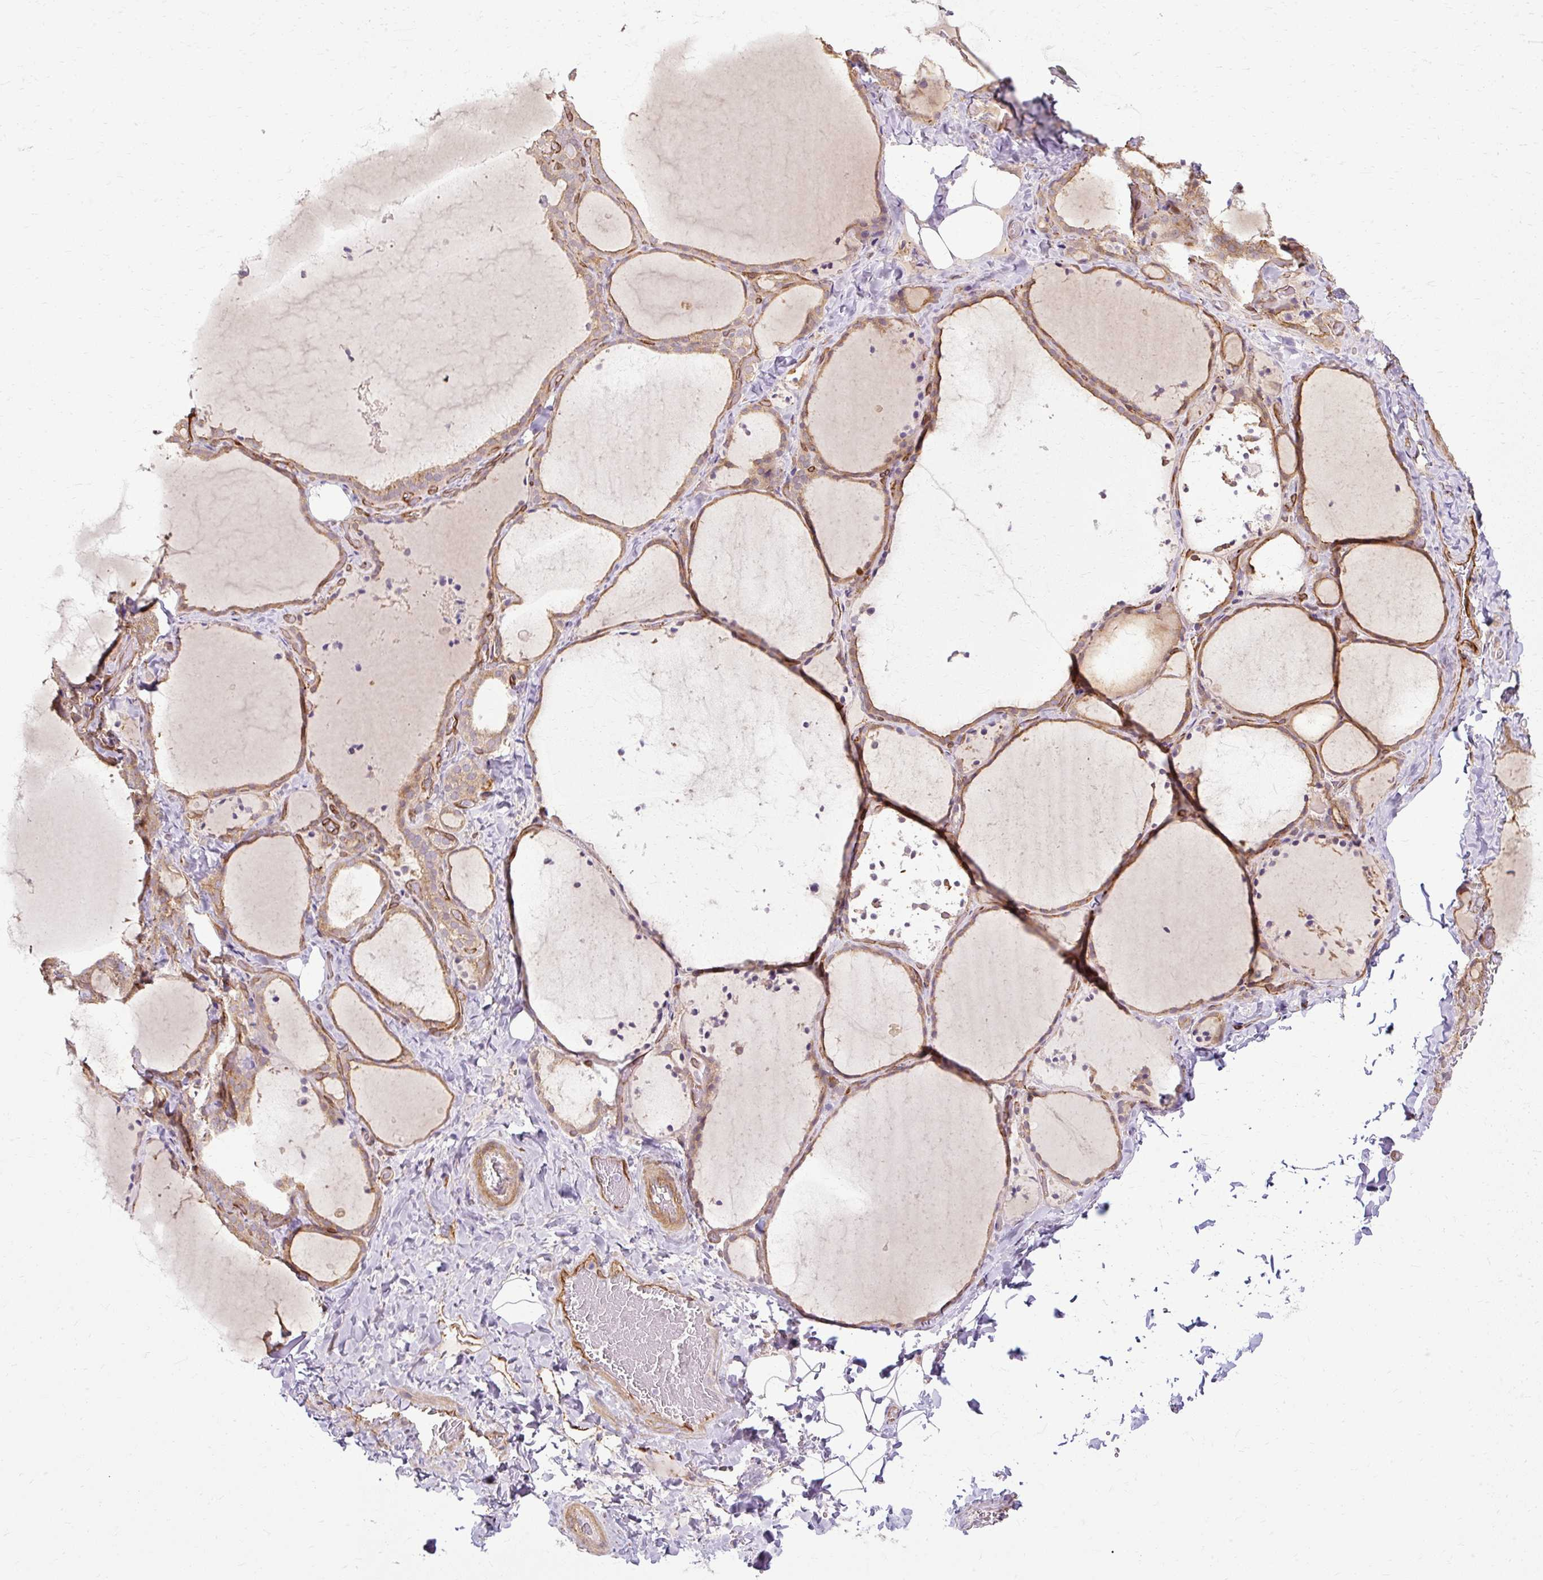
{"staining": {"intensity": "moderate", "quantity": "25%-75%", "location": "cytoplasmic/membranous"}, "tissue": "thyroid gland", "cell_type": "Glandular cells", "image_type": "normal", "snomed": [{"axis": "morphology", "description": "Normal tissue, NOS"}, {"axis": "topography", "description": "Thyroid gland"}], "caption": "Human thyroid gland stained for a protein (brown) reveals moderate cytoplasmic/membranous positive staining in about 25%-75% of glandular cells.", "gene": "CNN3", "patient": {"sex": "female", "age": 22}}